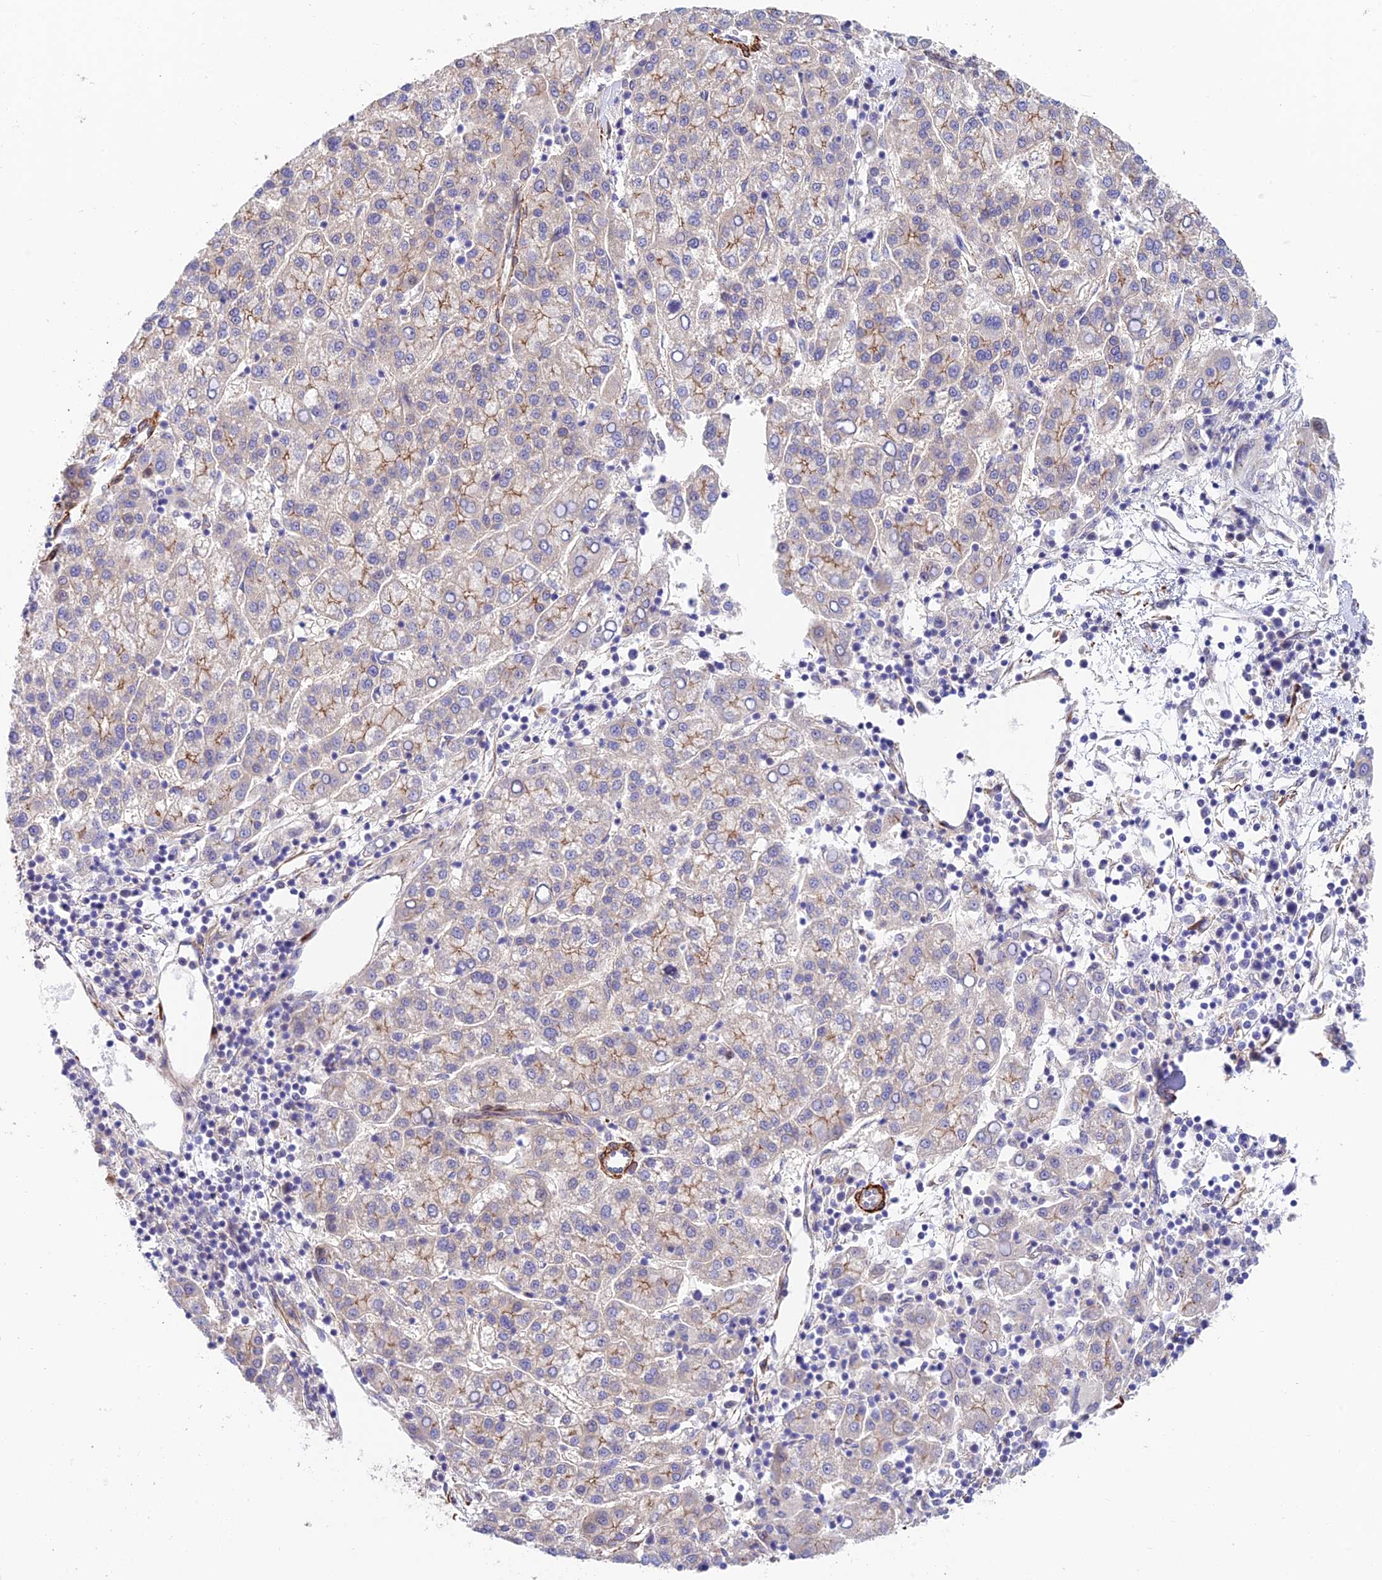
{"staining": {"intensity": "moderate", "quantity": "<25%", "location": "cytoplasmic/membranous"}, "tissue": "liver cancer", "cell_type": "Tumor cells", "image_type": "cancer", "snomed": [{"axis": "morphology", "description": "Carcinoma, Hepatocellular, NOS"}, {"axis": "topography", "description": "Liver"}], "caption": "High-magnification brightfield microscopy of liver cancer stained with DAB (3,3'-diaminobenzidine) (brown) and counterstained with hematoxylin (blue). tumor cells exhibit moderate cytoplasmic/membranous positivity is appreciated in approximately<25% of cells.", "gene": "ANKRD50", "patient": {"sex": "female", "age": 58}}